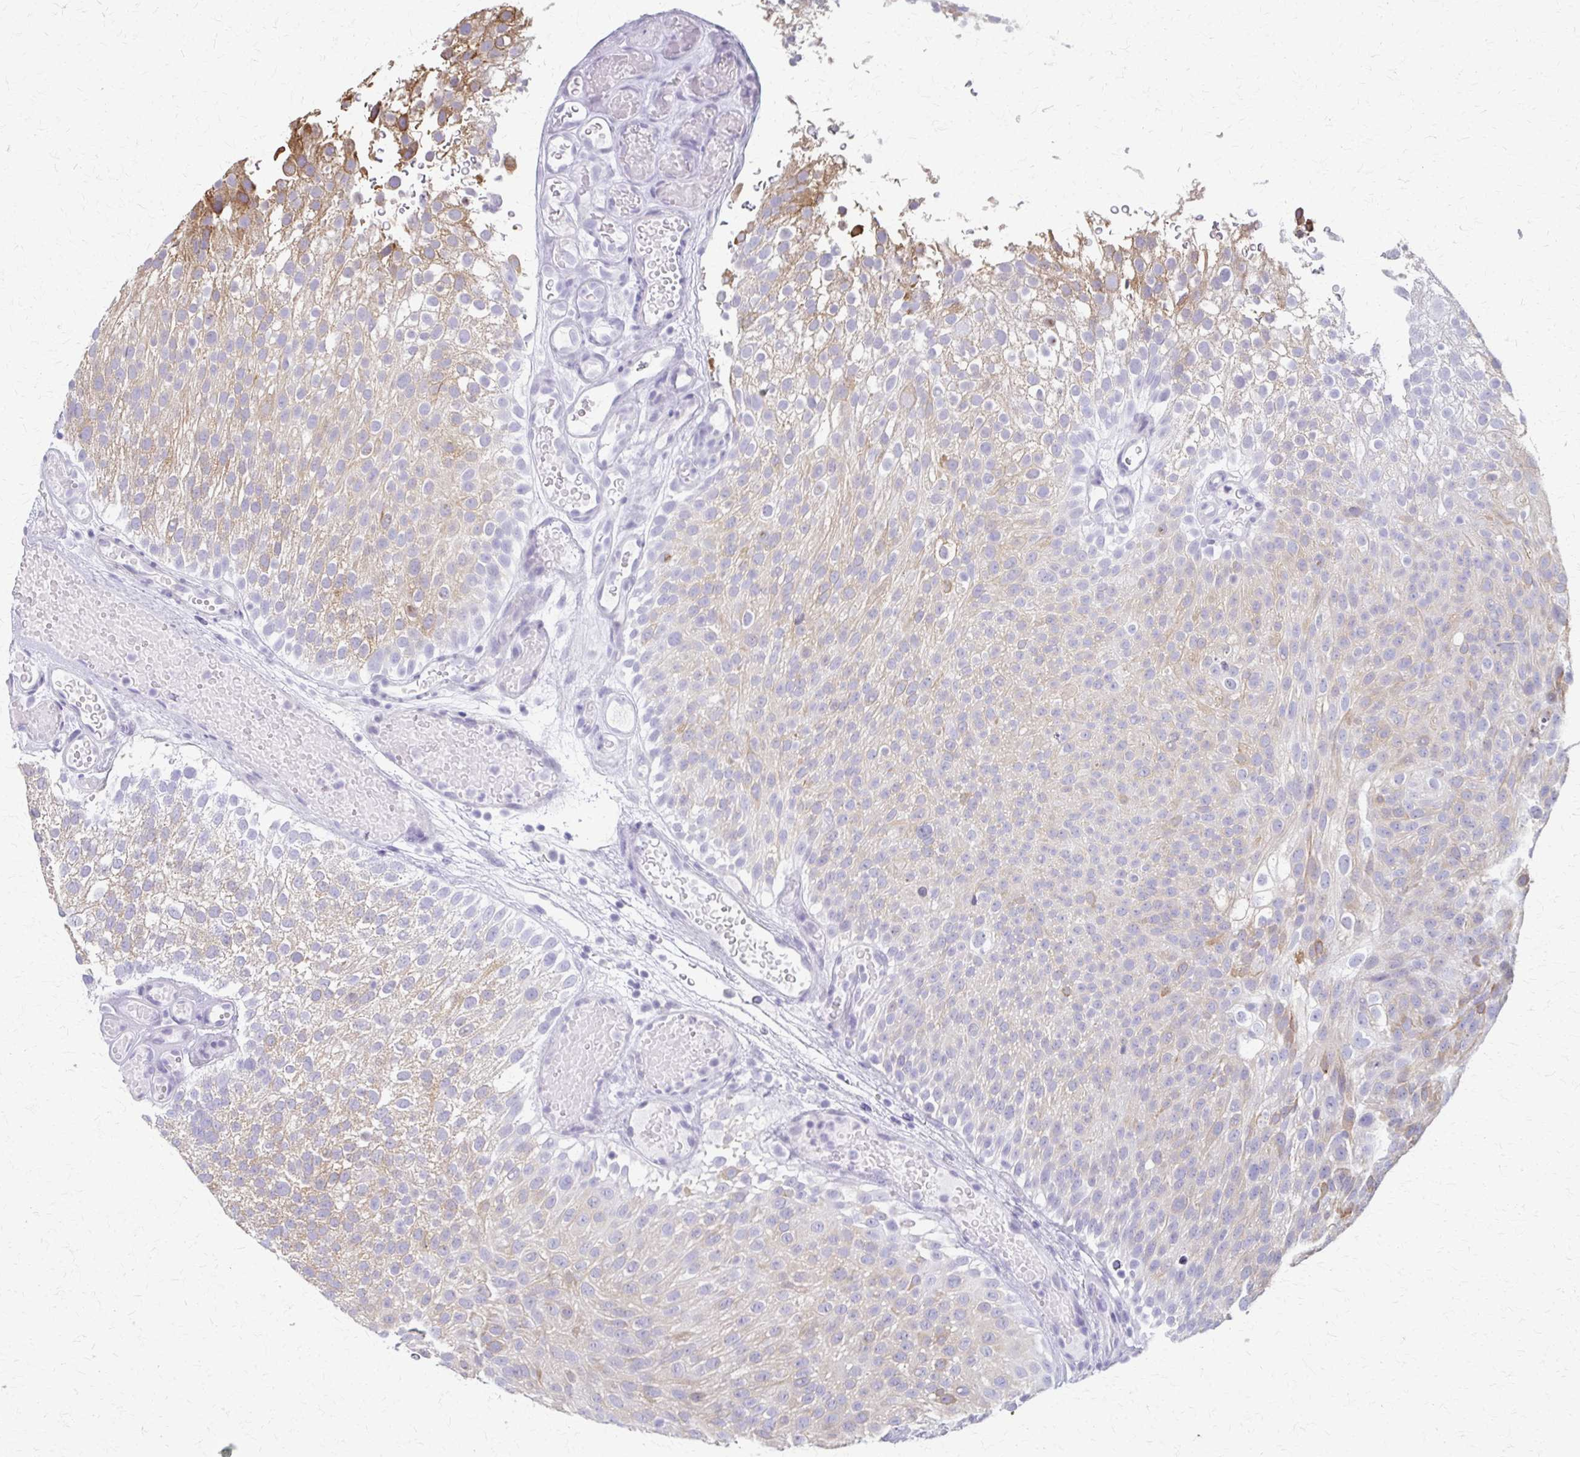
{"staining": {"intensity": "moderate", "quantity": "<25%", "location": "cytoplasmic/membranous"}, "tissue": "urothelial cancer", "cell_type": "Tumor cells", "image_type": "cancer", "snomed": [{"axis": "morphology", "description": "Urothelial carcinoma, Low grade"}, {"axis": "topography", "description": "Urinary bladder"}], "caption": "Moderate cytoplasmic/membranous positivity is identified in about <25% of tumor cells in low-grade urothelial carcinoma.", "gene": "CYB5A", "patient": {"sex": "male", "age": 78}}